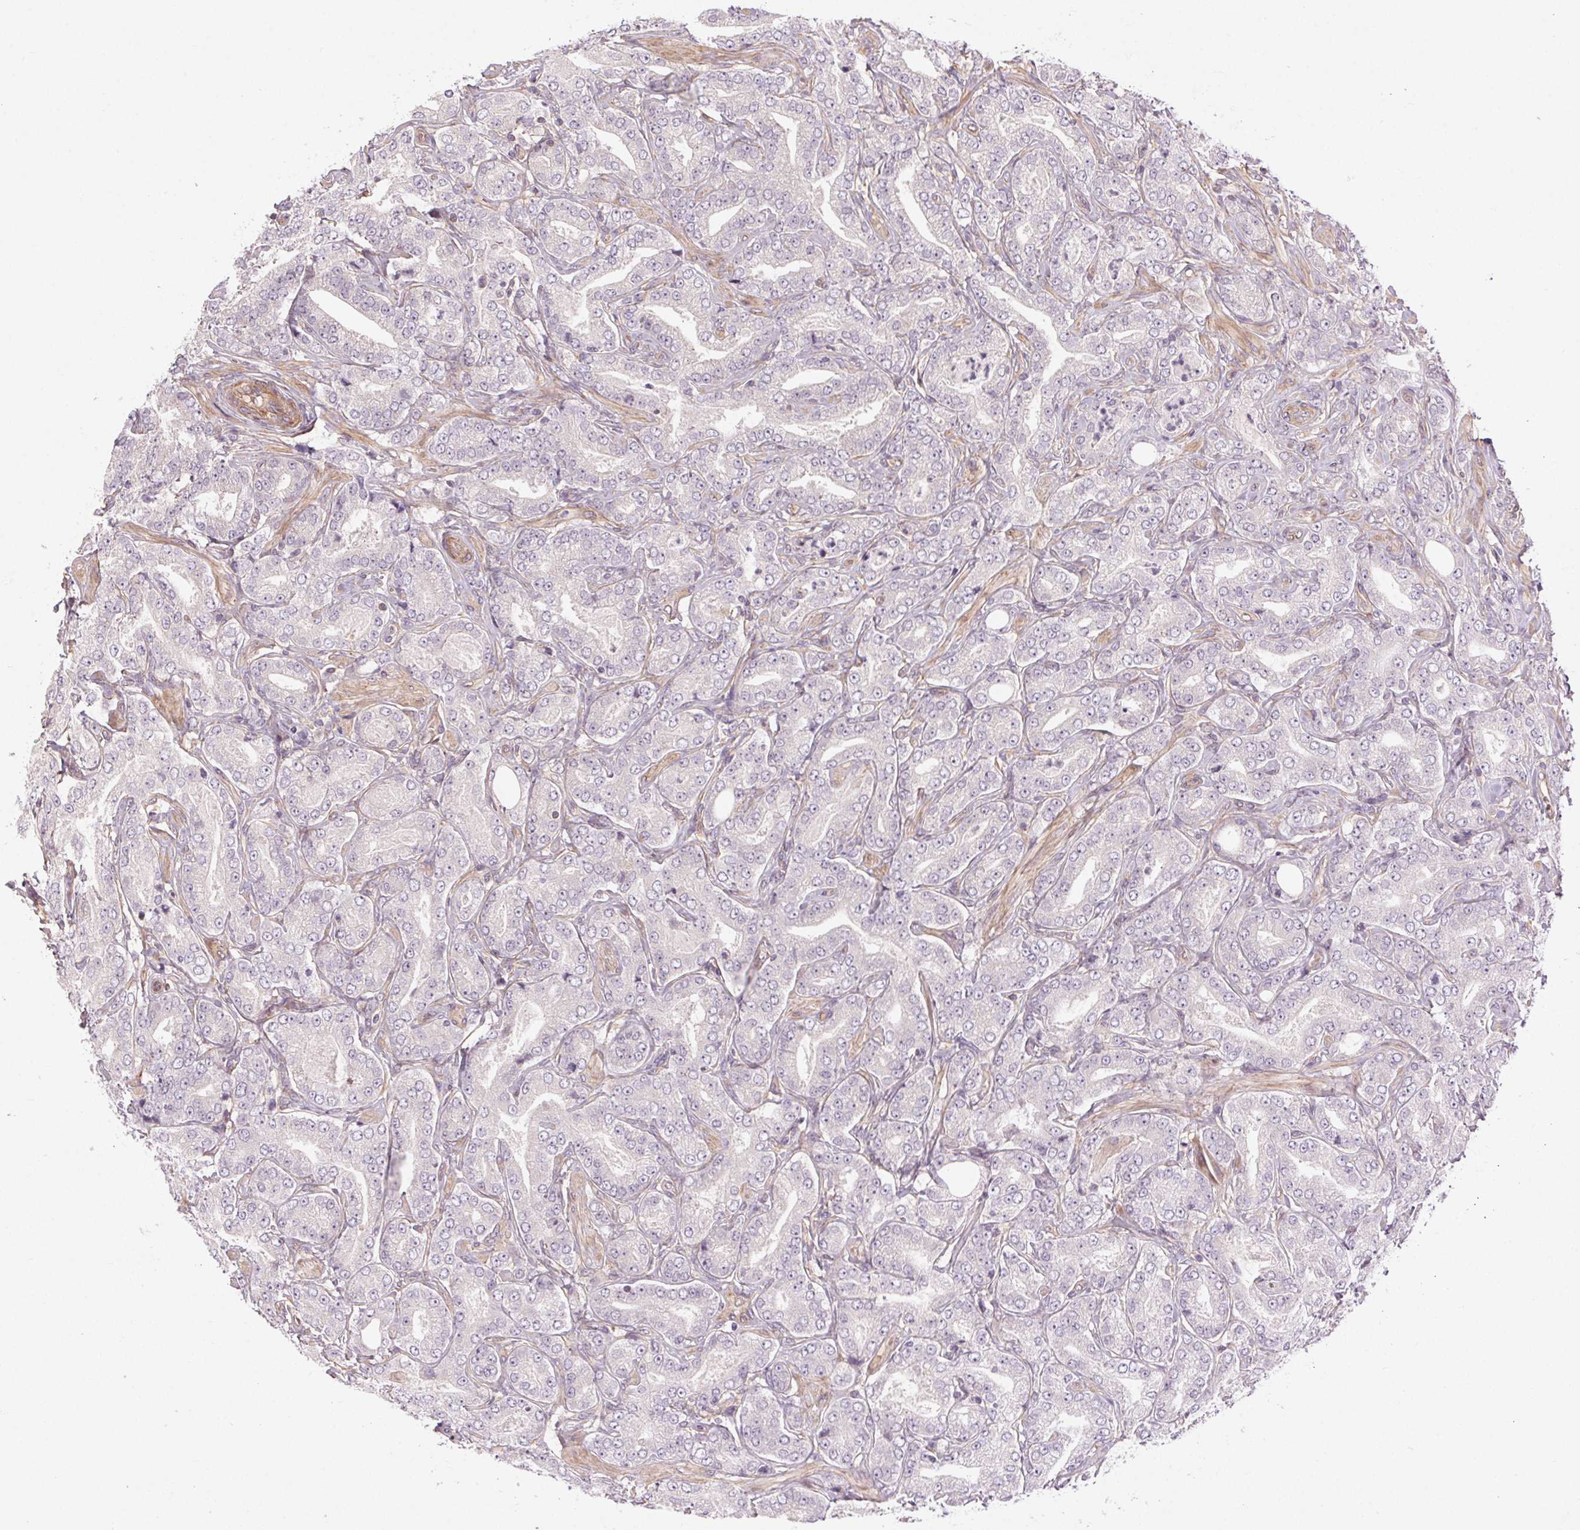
{"staining": {"intensity": "negative", "quantity": "none", "location": "none"}, "tissue": "prostate cancer", "cell_type": "Tumor cells", "image_type": "cancer", "snomed": [{"axis": "morphology", "description": "Adenocarcinoma, NOS"}, {"axis": "topography", "description": "Prostate"}], "caption": "DAB immunohistochemical staining of prostate cancer shows no significant staining in tumor cells.", "gene": "CCSER1", "patient": {"sex": "male", "age": 64}}